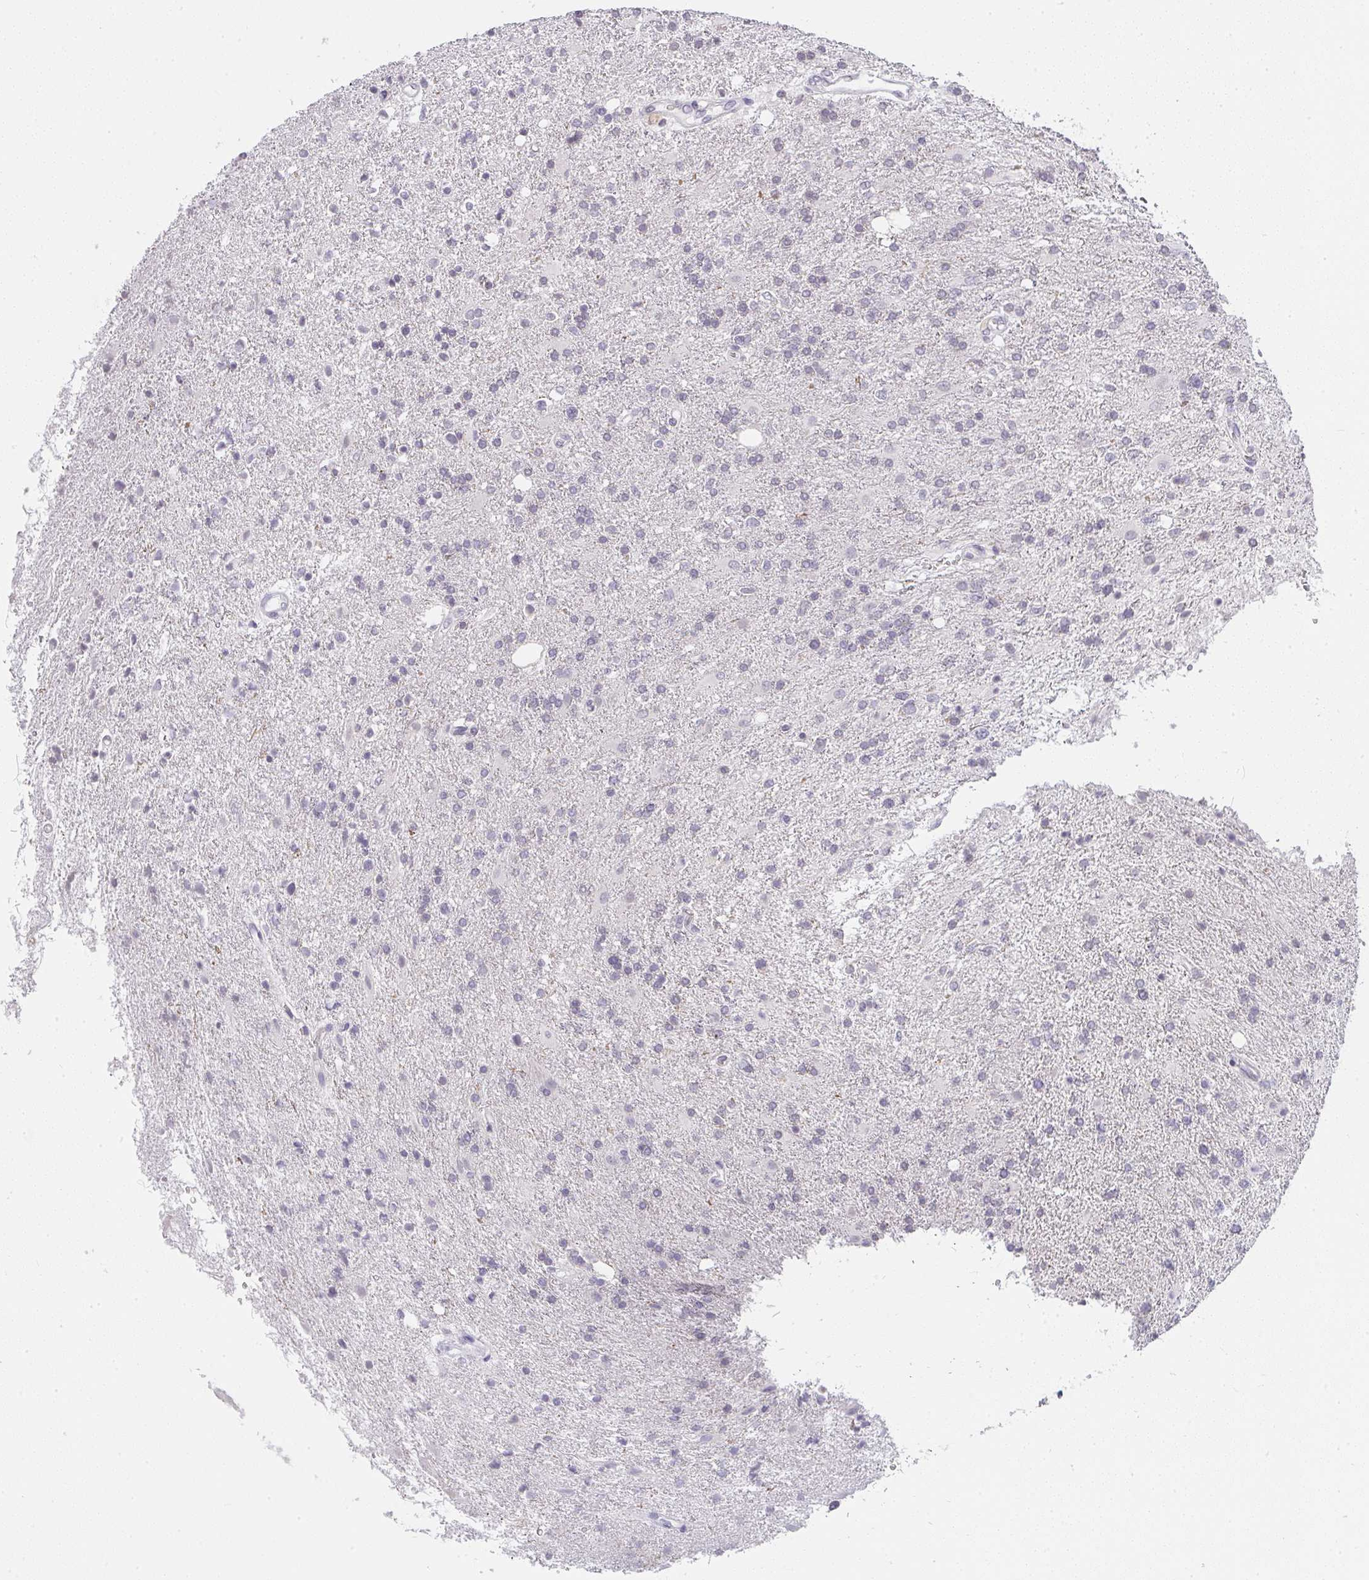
{"staining": {"intensity": "negative", "quantity": "none", "location": "none"}, "tissue": "glioma", "cell_type": "Tumor cells", "image_type": "cancer", "snomed": [{"axis": "morphology", "description": "Glioma, malignant, High grade"}, {"axis": "topography", "description": "Brain"}], "caption": "Glioma stained for a protein using immunohistochemistry (IHC) exhibits no staining tumor cells.", "gene": "CACNA1S", "patient": {"sex": "male", "age": 56}}